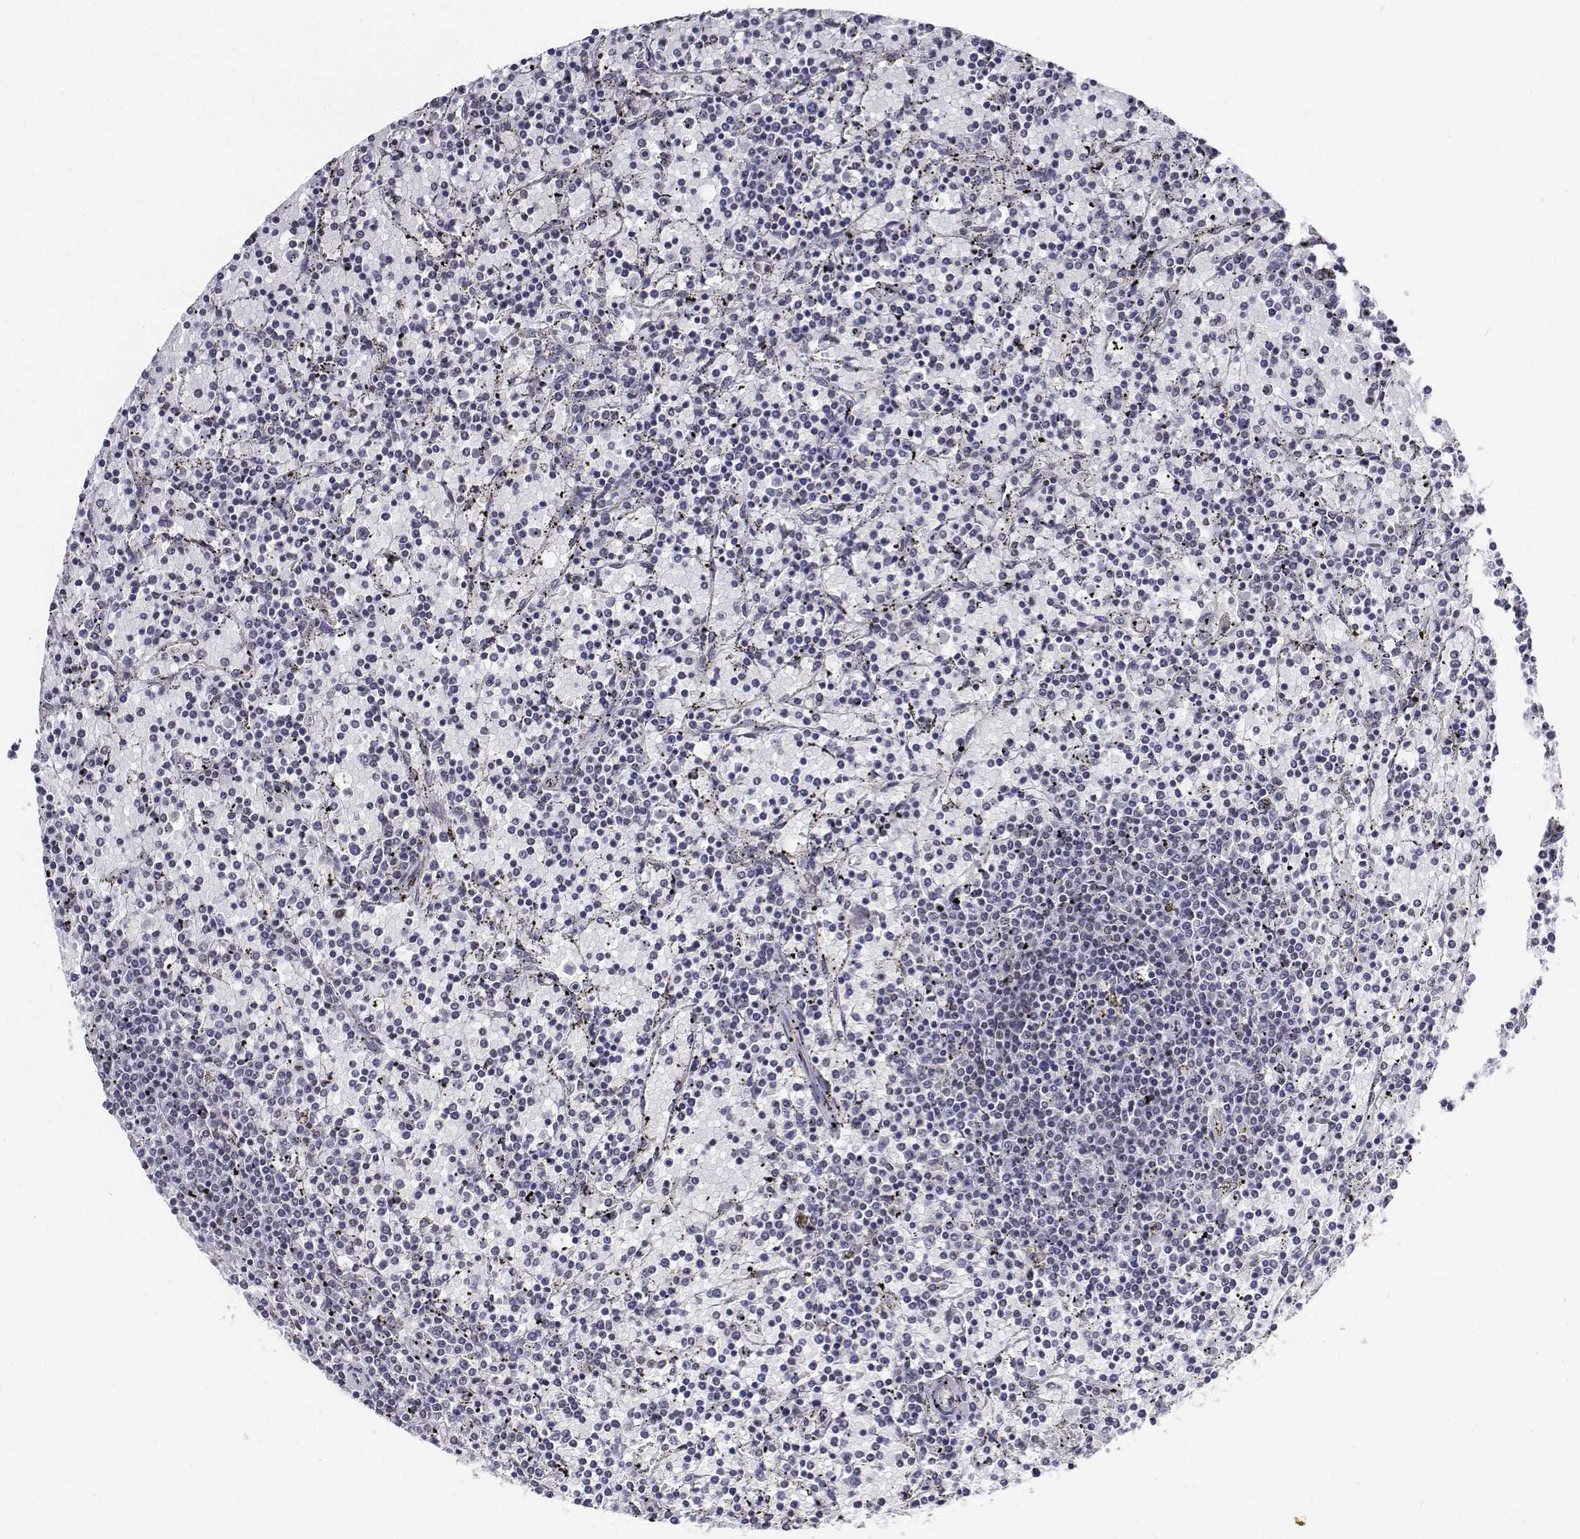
{"staining": {"intensity": "negative", "quantity": "none", "location": "none"}, "tissue": "lymphoma", "cell_type": "Tumor cells", "image_type": "cancer", "snomed": [{"axis": "morphology", "description": "Malignant lymphoma, non-Hodgkin's type, Low grade"}, {"axis": "topography", "description": "Spleen"}], "caption": "High magnification brightfield microscopy of low-grade malignant lymphoma, non-Hodgkin's type stained with DAB (brown) and counterstained with hematoxylin (blue): tumor cells show no significant expression.", "gene": "ATRX", "patient": {"sex": "female", "age": 77}}